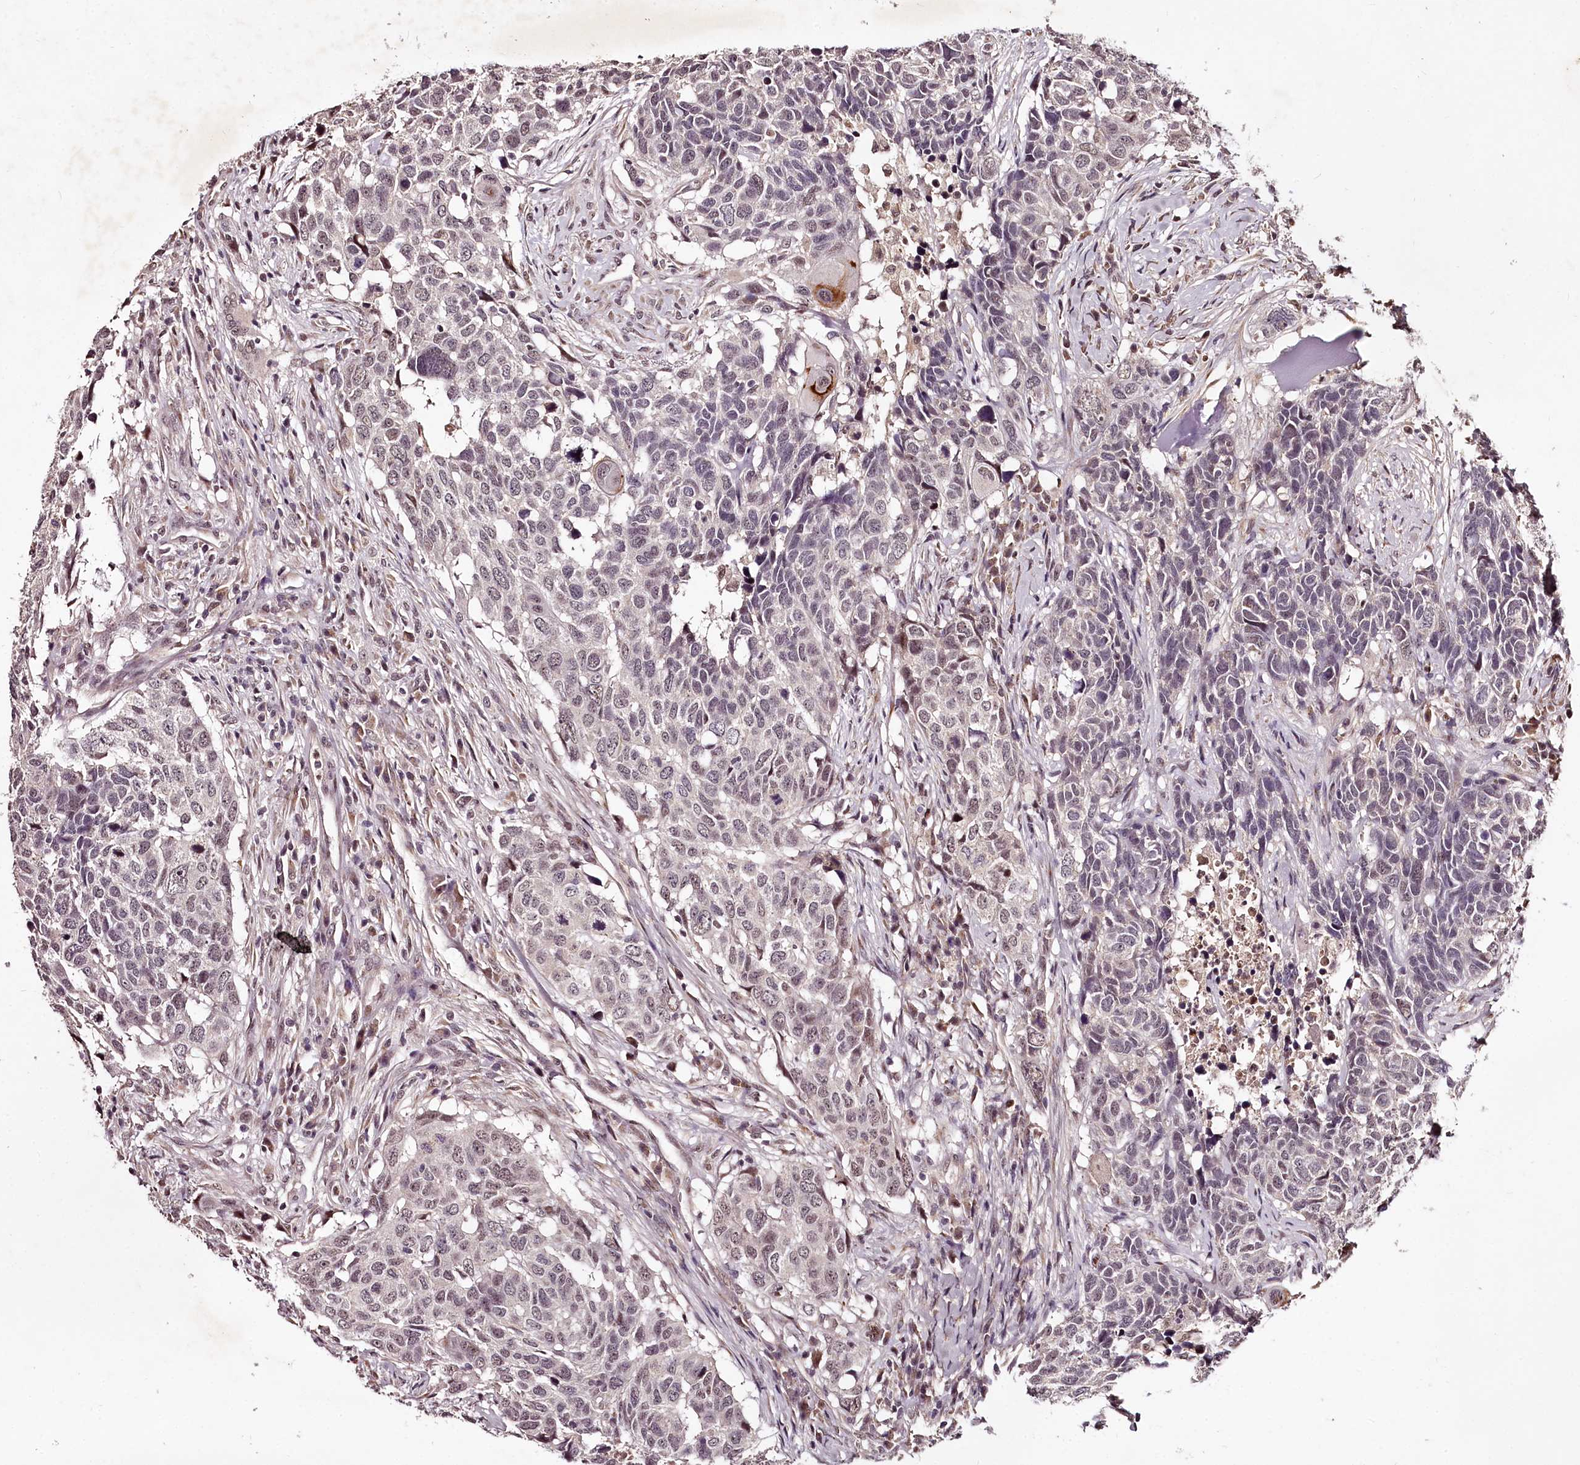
{"staining": {"intensity": "weak", "quantity": "<25%", "location": "nuclear"}, "tissue": "head and neck cancer", "cell_type": "Tumor cells", "image_type": "cancer", "snomed": [{"axis": "morphology", "description": "Squamous cell carcinoma, NOS"}, {"axis": "topography", "description": "Head-Neck"}], "caption": "A photomicrograph of head and neck cancer stained for a protein exhibits no brown staining in tumor cells. (IHC, brightfield microscopy, high magnification).", "gene": "MAML3", "patient": {"sex": "male", "age": 66}}